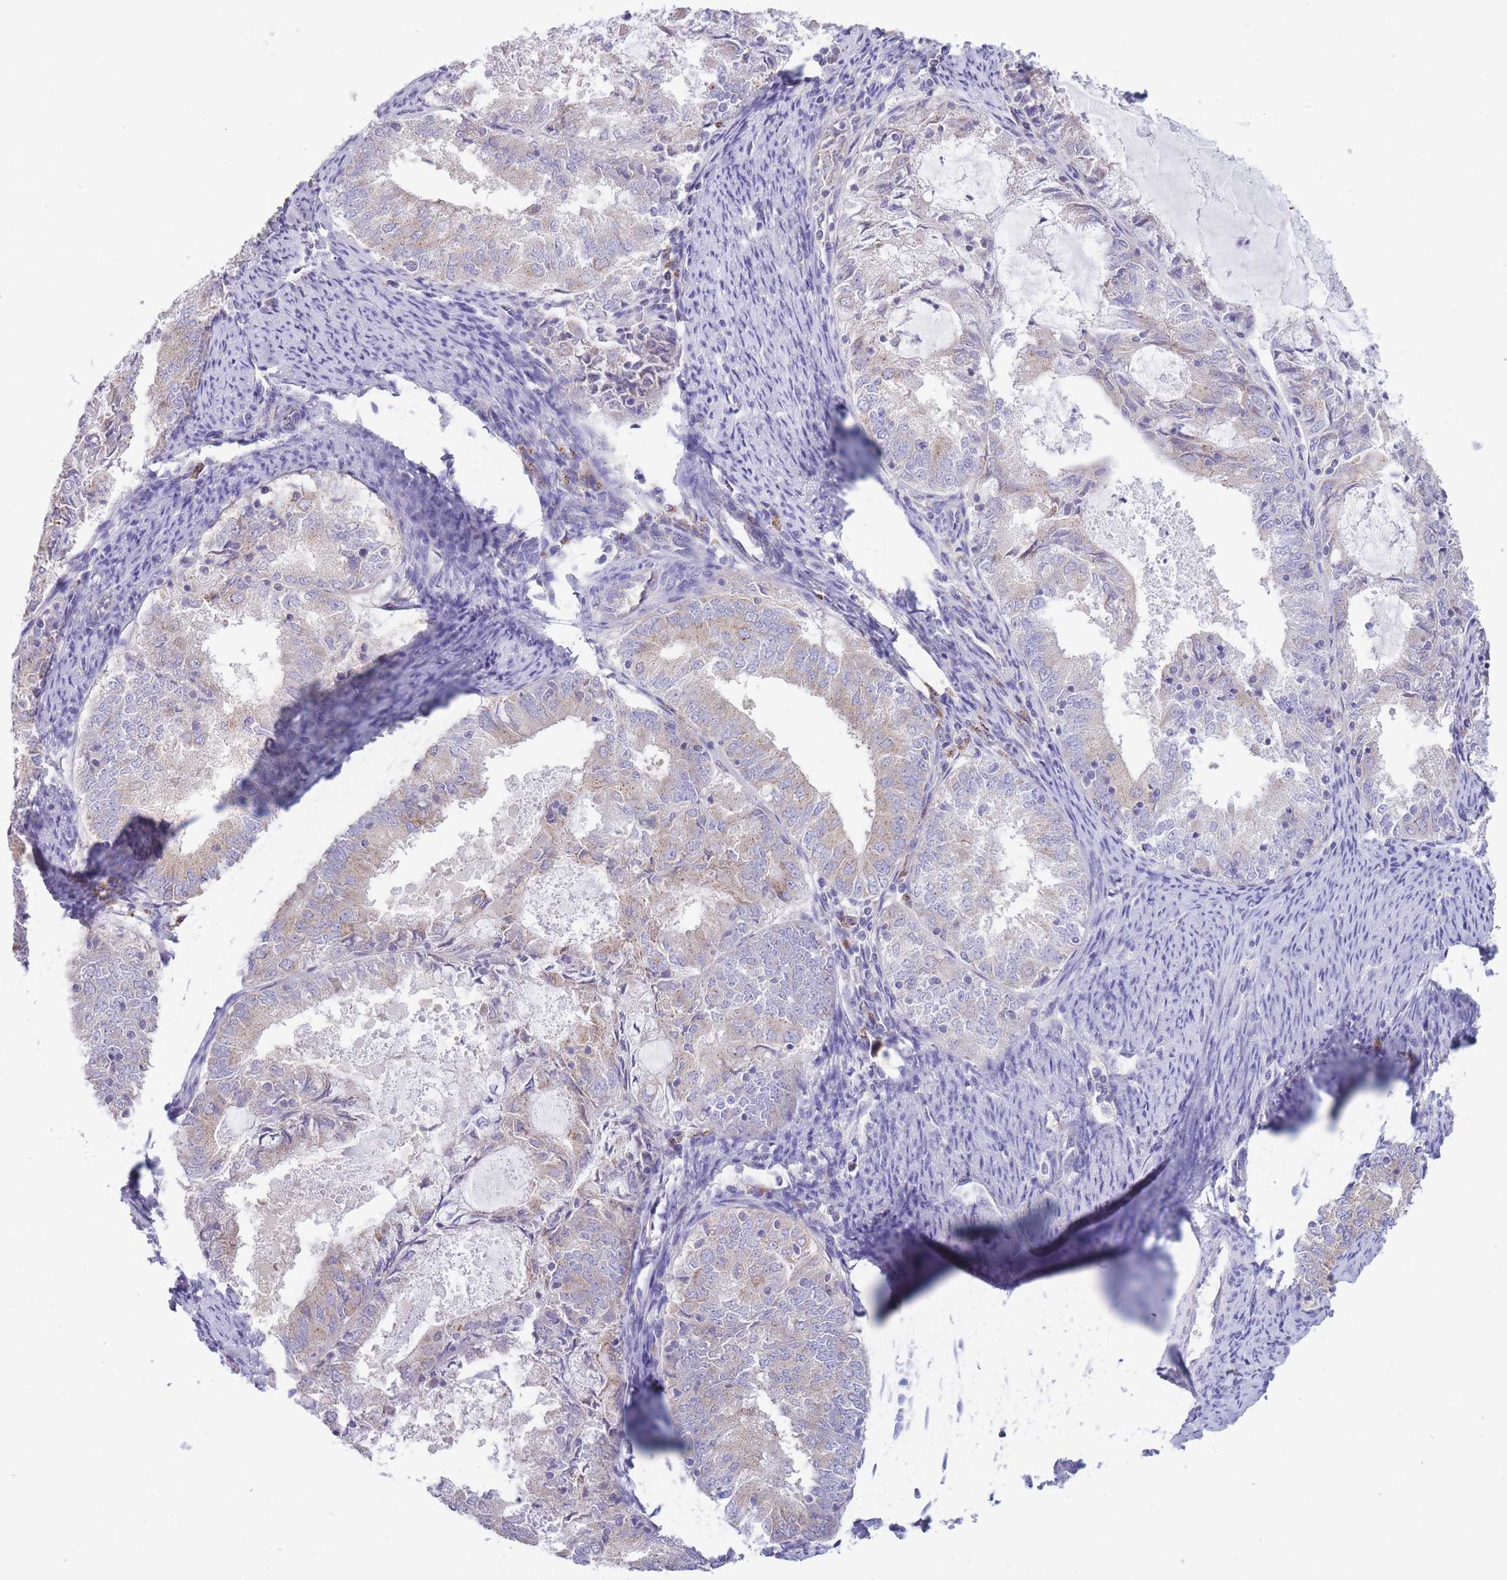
{"staining": {"intensity": "moderate", "quantity": "<25%", "location": "cytoplasmic/membranous"}, "tissue": "endometrial cancer", "cell_type": "Tumor cells", "image_type": "cancer", "snomed": [{"axis": "morphology", "description": "Adenocarcinoma, NOS"}, {"axis": "topography", "description": "Endometrium"}], "caption": "This image reveals endometrial cancer stained with IHC to label a protein in brown. The cytoplasmic/membranous of tumor cells show moderate positivity for the protein. Nuclei are counter-stained blue.", "gene": "COPG2", "patient": {"sex": "female", "age": 57}}